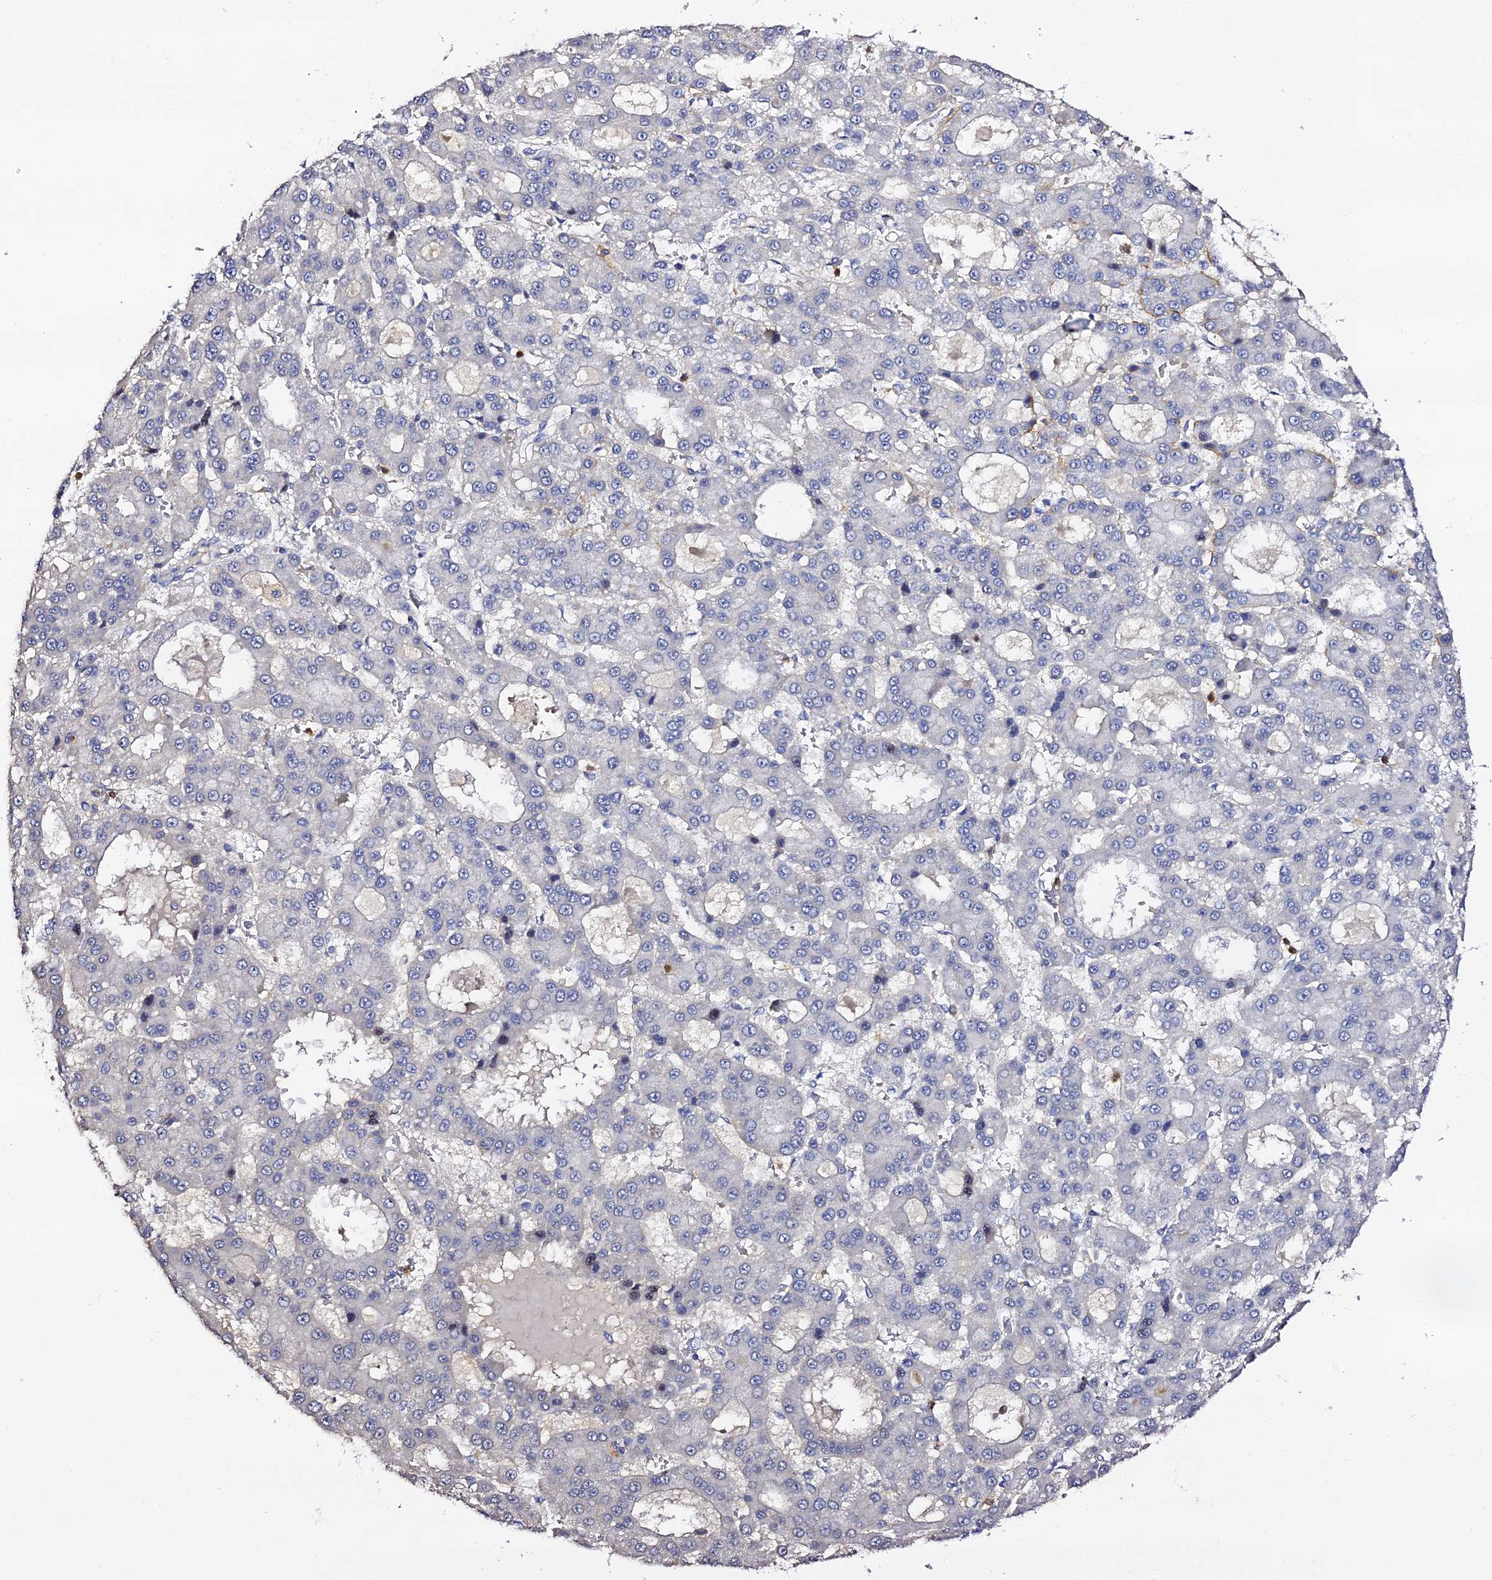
{"staining": {"intensity": "negative", "quantity": "none", "location": "none"}, "tissue": "liver cancer", "cell_type": "Tumor cells", "image_type": "cancer", "snomed": [{"axis": "morphology", "description": "Carcinoma, Hepatocellular, NOS"}, {"axis": "topography", "description": "Liver"}], "caption": "Immunohistochemistry photomicrograph of neoplastic tissue: liver cancer (hepatocellular carcinoma) stained with DAB (3,3'-diaminobenzidine) shows no significant protein positivity in tumor cells.", "gene": "IL4I1", "patient": {"sex": "male", "age": 70}}